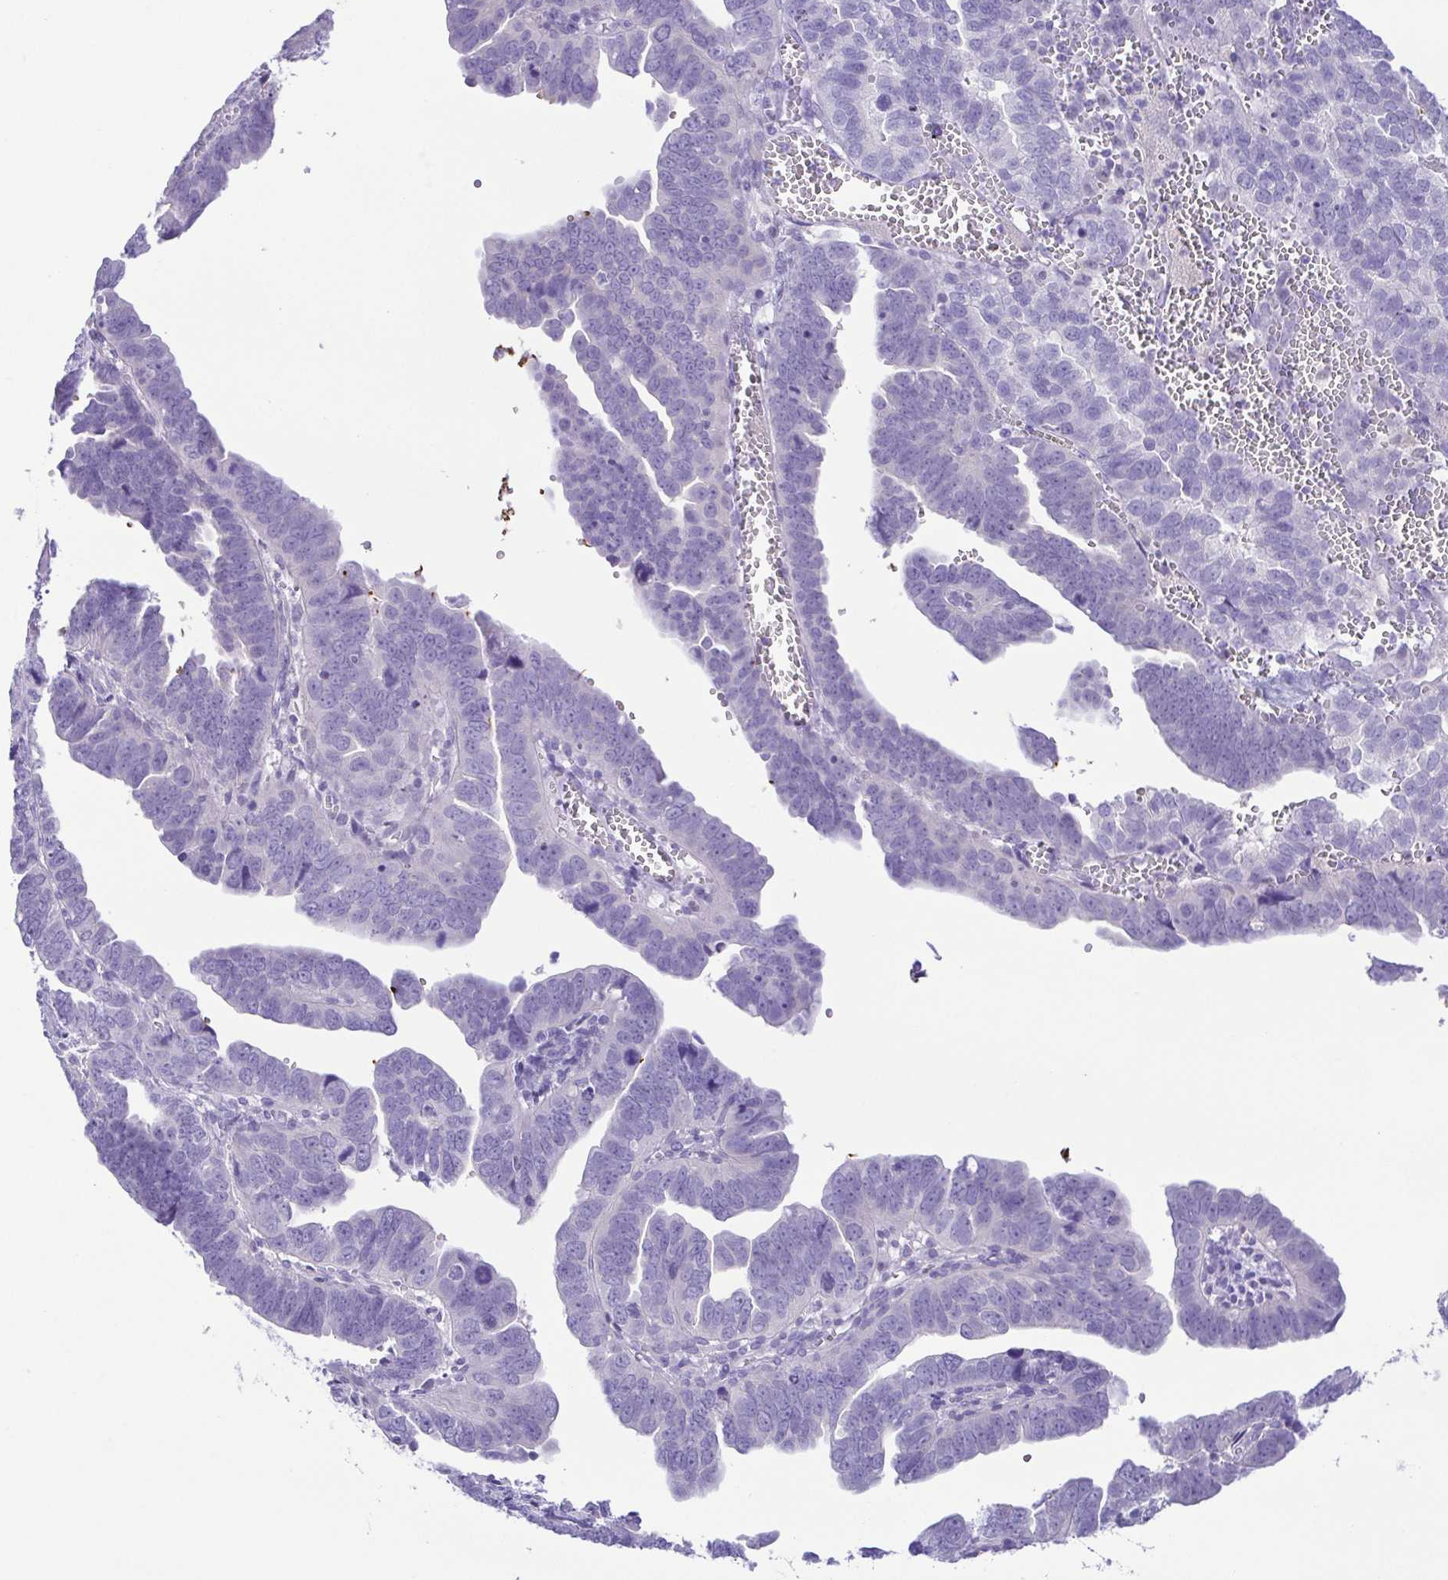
{"staining": {"intensity": "negative", "quantity": "none", "location": "none"}, "tissue": "endometrial cancer", "cell_type": "Tumor cells", "image_type": "cancer", "snomed": [{"axis": "morphology", "description": "Adenocarcinoma, NOS"}, {"axis": "topography", "description": "Endometrium"}], "caption": "Histopathology image shows no protein positivity in tumor cells of endometrial cancer (adenocarcinoma) tissue.", "gene": "EPB42", "patient": {"sex": "female", "age": 75}}